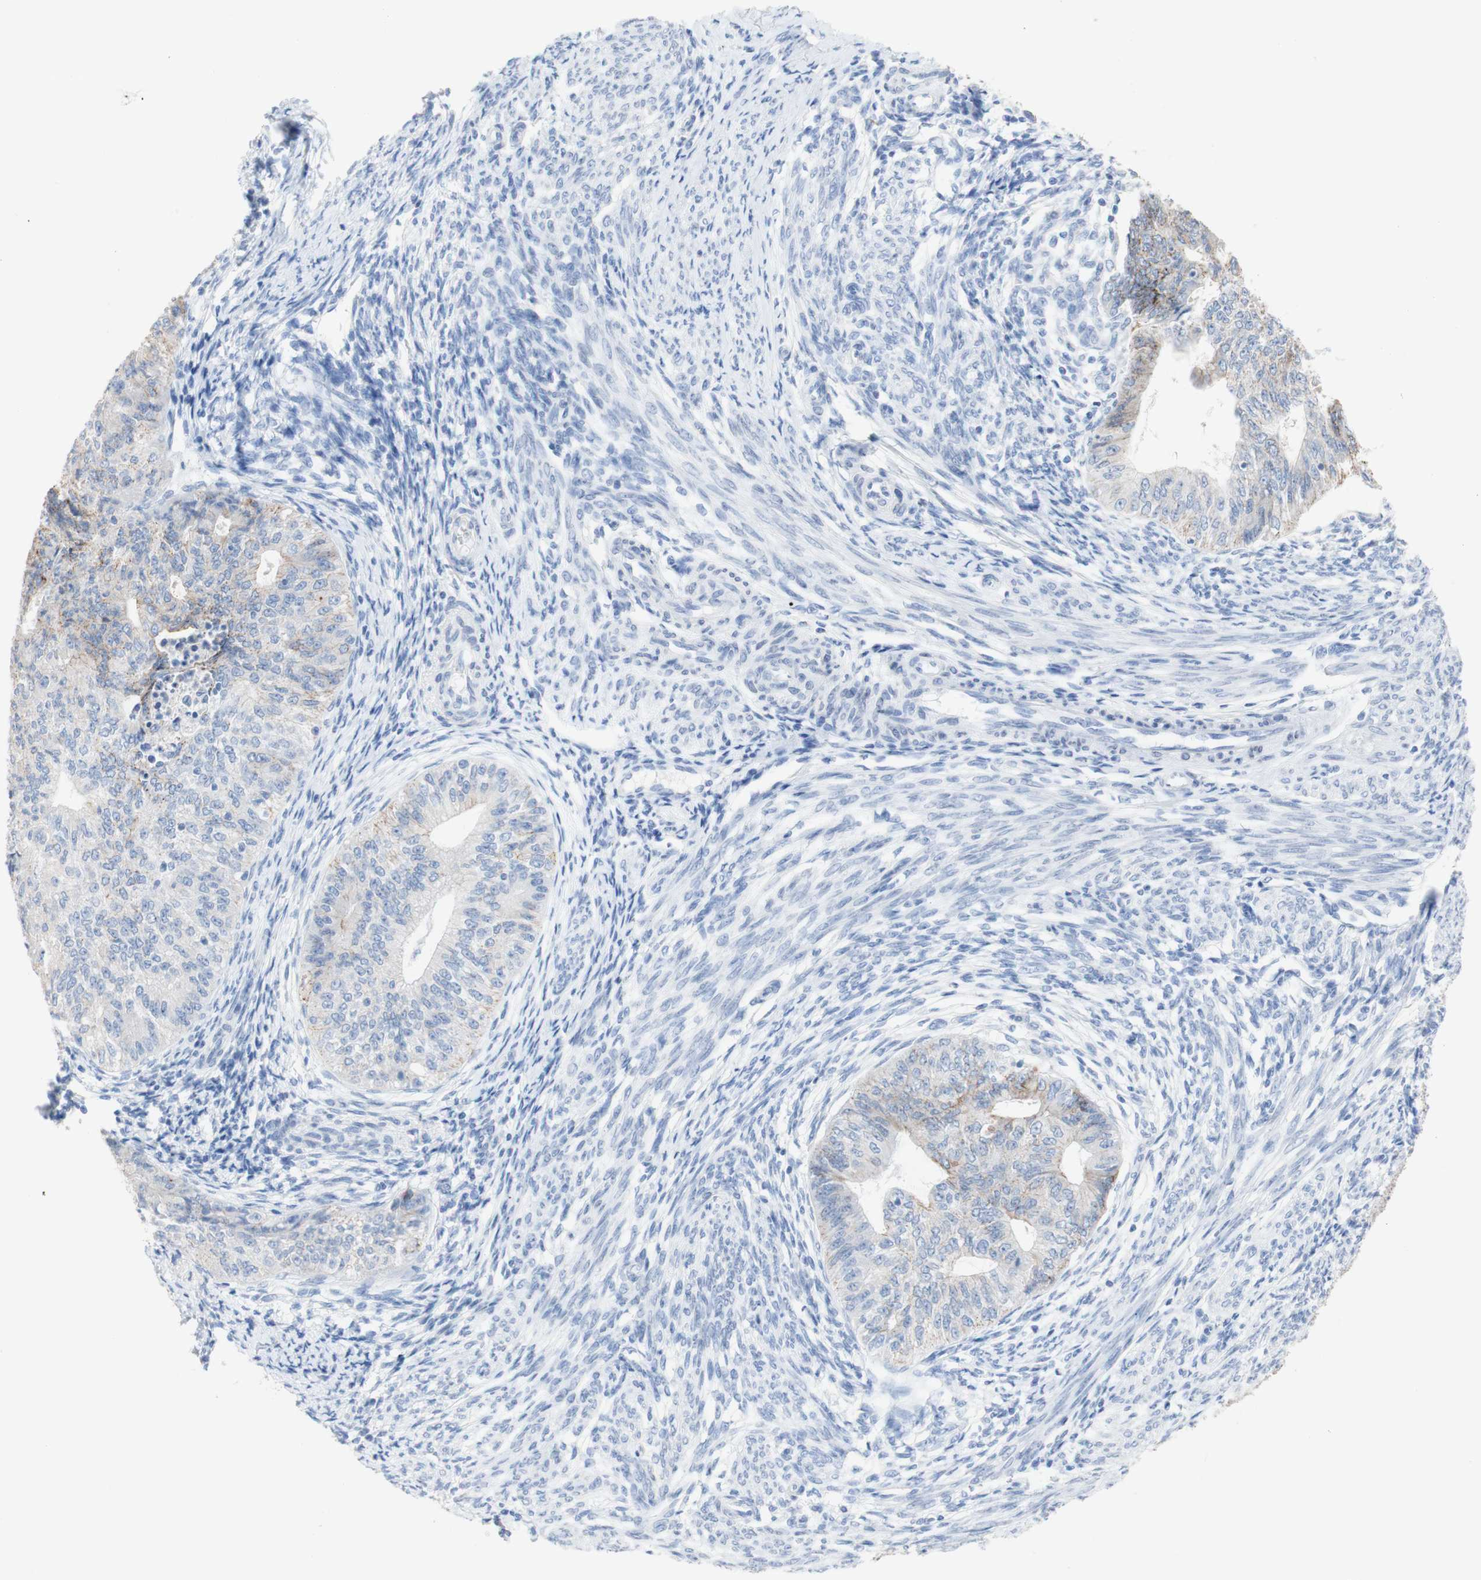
{"staining": {"intensity": "weak", "quantity": "25%-75%", "location": "cytoplasmic/membranous"}, "tissue": "endometrial cancer", "cell_type": "Tumor cells", "image_type": "cancer", "snomed": [{"axis": "morphology", "description": "Adenocarcinoma, NOS"}, {"axis": "topography", "description": "Endometrium"}], "caption": "Brown immunohistochemical staining in endometrial adenocarcinoma demonstrates weak cytoplasmic/membranous staining in about 25%-75% of tumor cells.", "gene": "DSC2", "patient": {"sex": "female", "age": 32}}